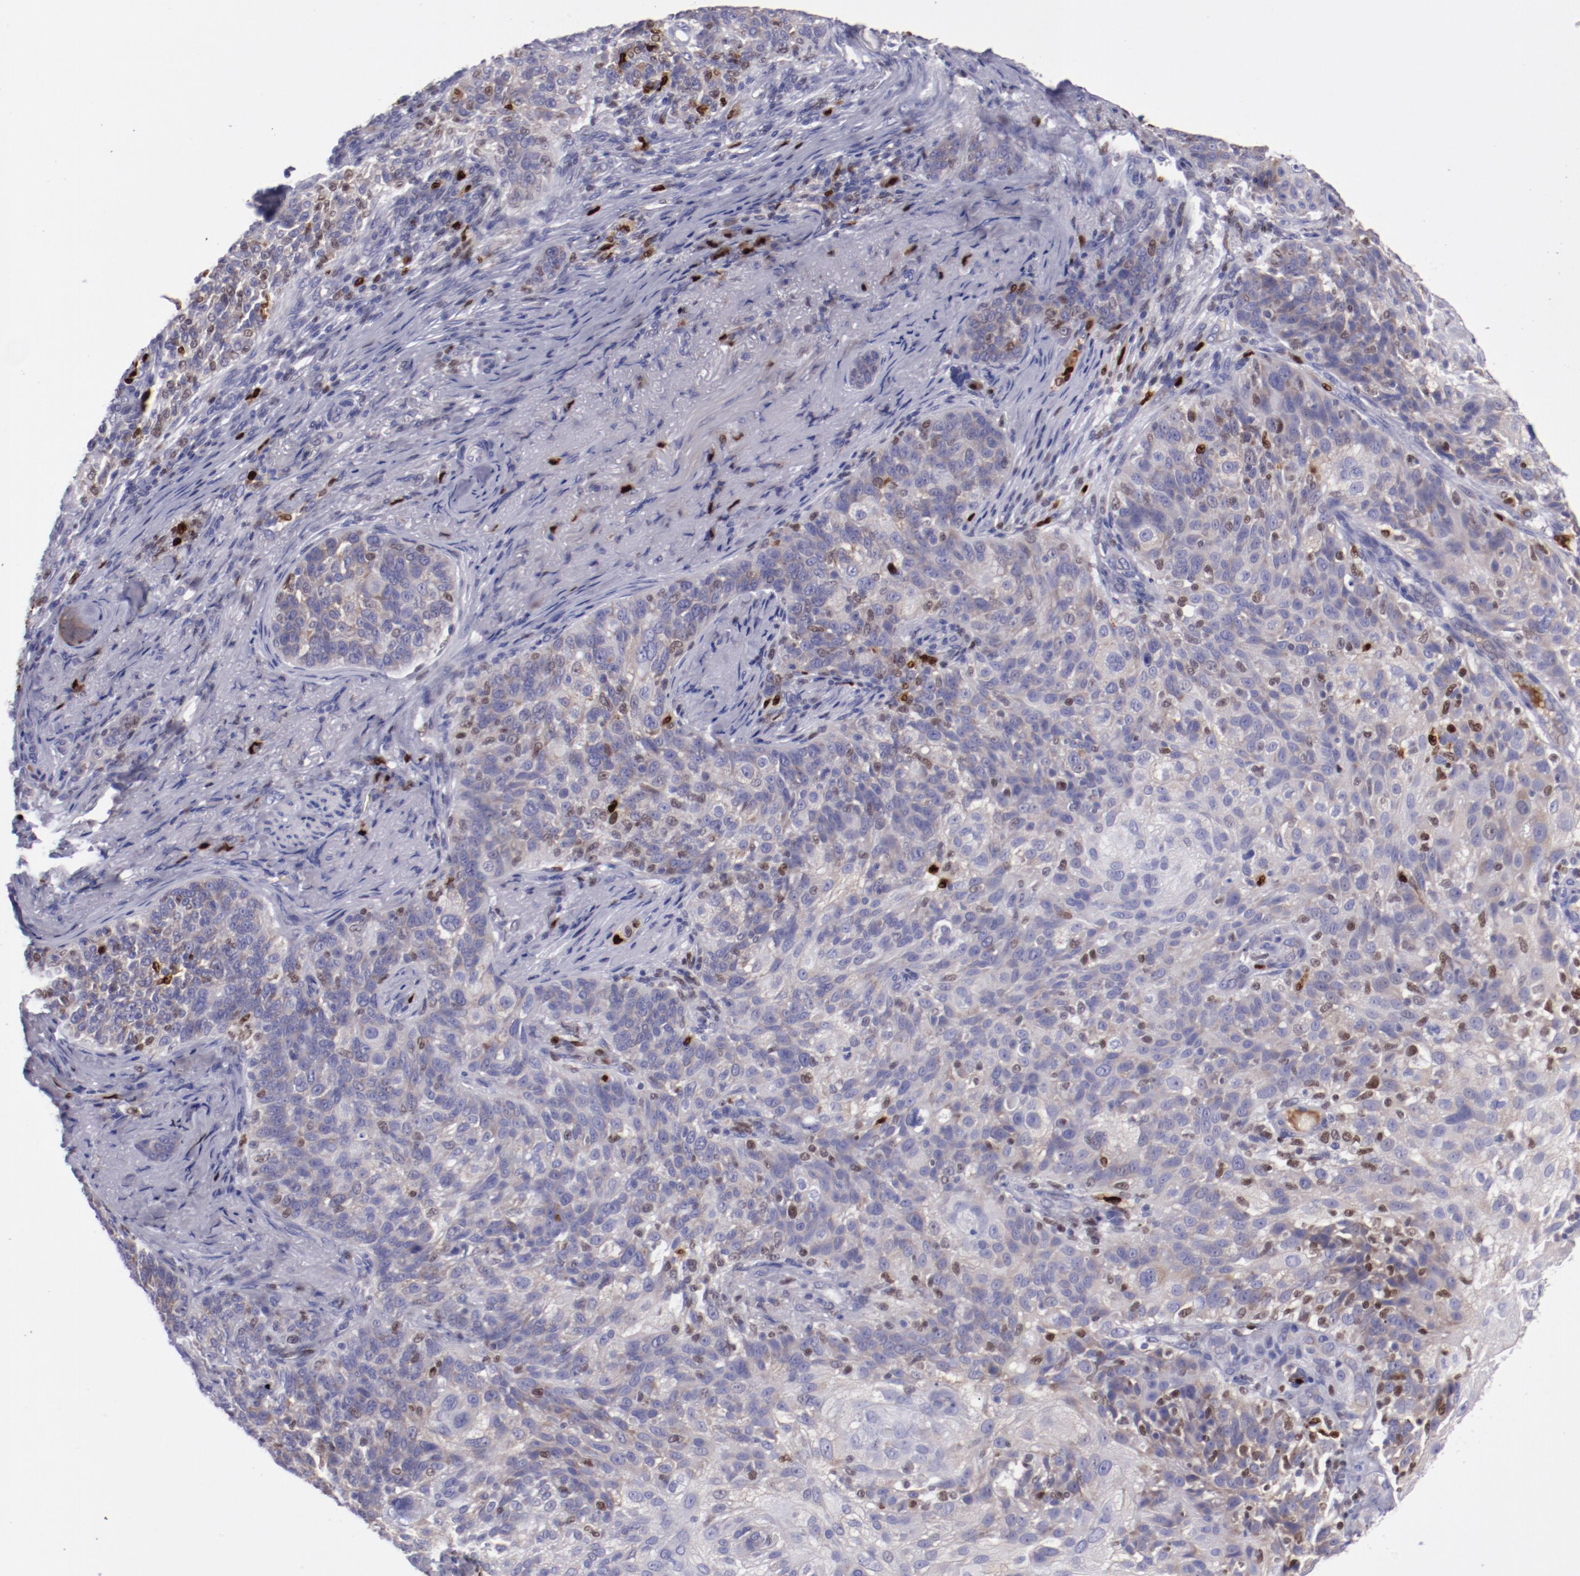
{"staining": {"intensity": "weak", "quantity": ">75%", "location": "cytoplasmic/membranous"}, "tissue": "skin cancer", "cell_type": "Tumor cells", "image_type": "cancer", "snomed": [{"axis": "morphology", "description": "Normal tissue, NOS"}, {"axis": "morphology", "description": "Squamous cell carcinoma, NOS"}, {"axis": "topography", "description": "Skin"}], "caption": "A brown stain labels weak cytoplasmic/membranous staining of a protein in skin cancer tumor cells.", "gene": "IRF8", "patient": {"sex": "female", "age": 83}}